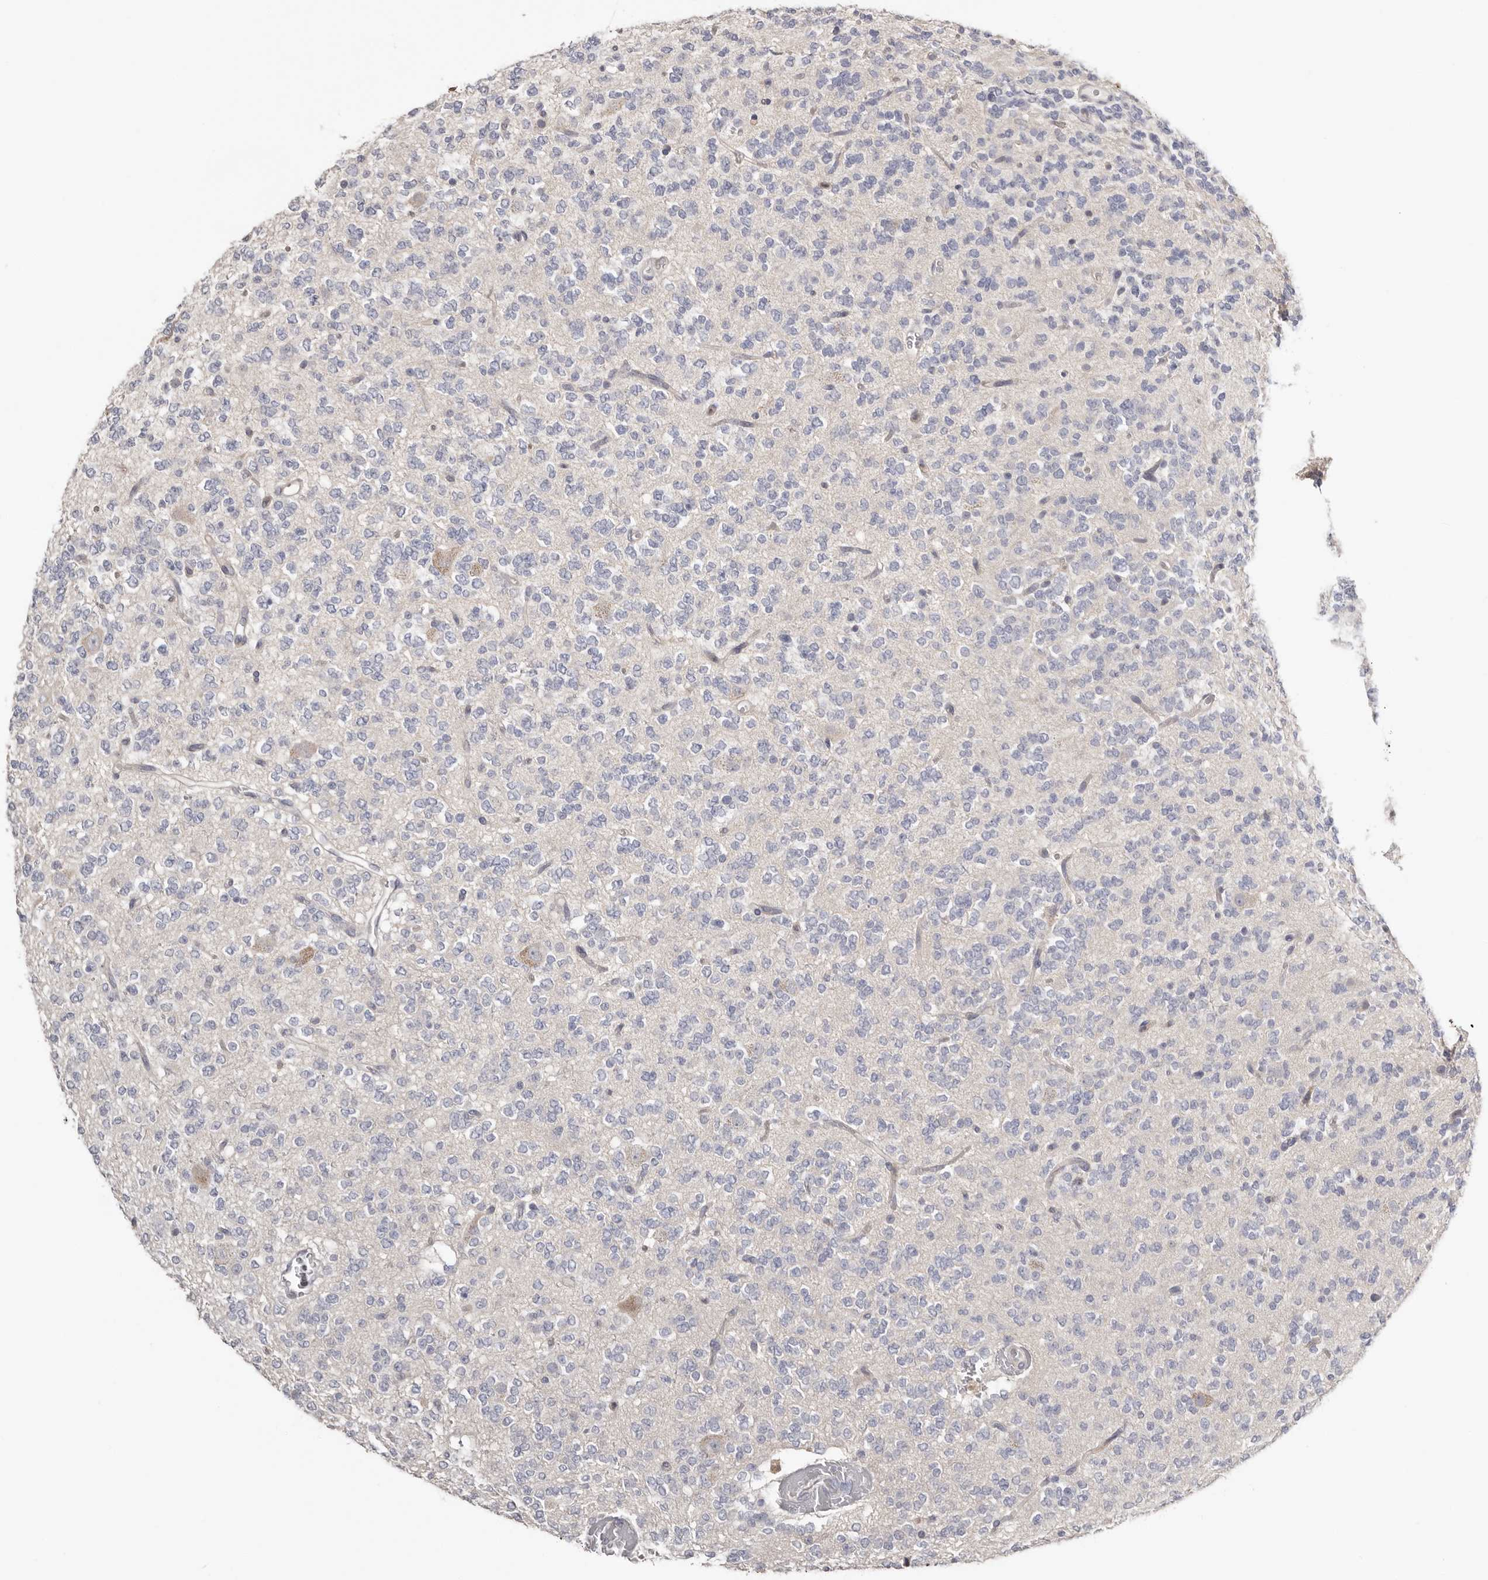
{"staining": {"intensity": "negative", "quantity": "none", "location": "none"}, "tissue": "glioma", "cell_type": "Tumor cells", "image_type": "cancer", "snomed": [{"axis": "morphology", "description": "Glioma, malignant, Low grade"}, {"axis": "topography", "description": "Brain"}], "caption": "Tumor cells are negative for protein expression in human glioma.", "gene": "S100A14", "patient": {"sex": "male", "age": 38}}